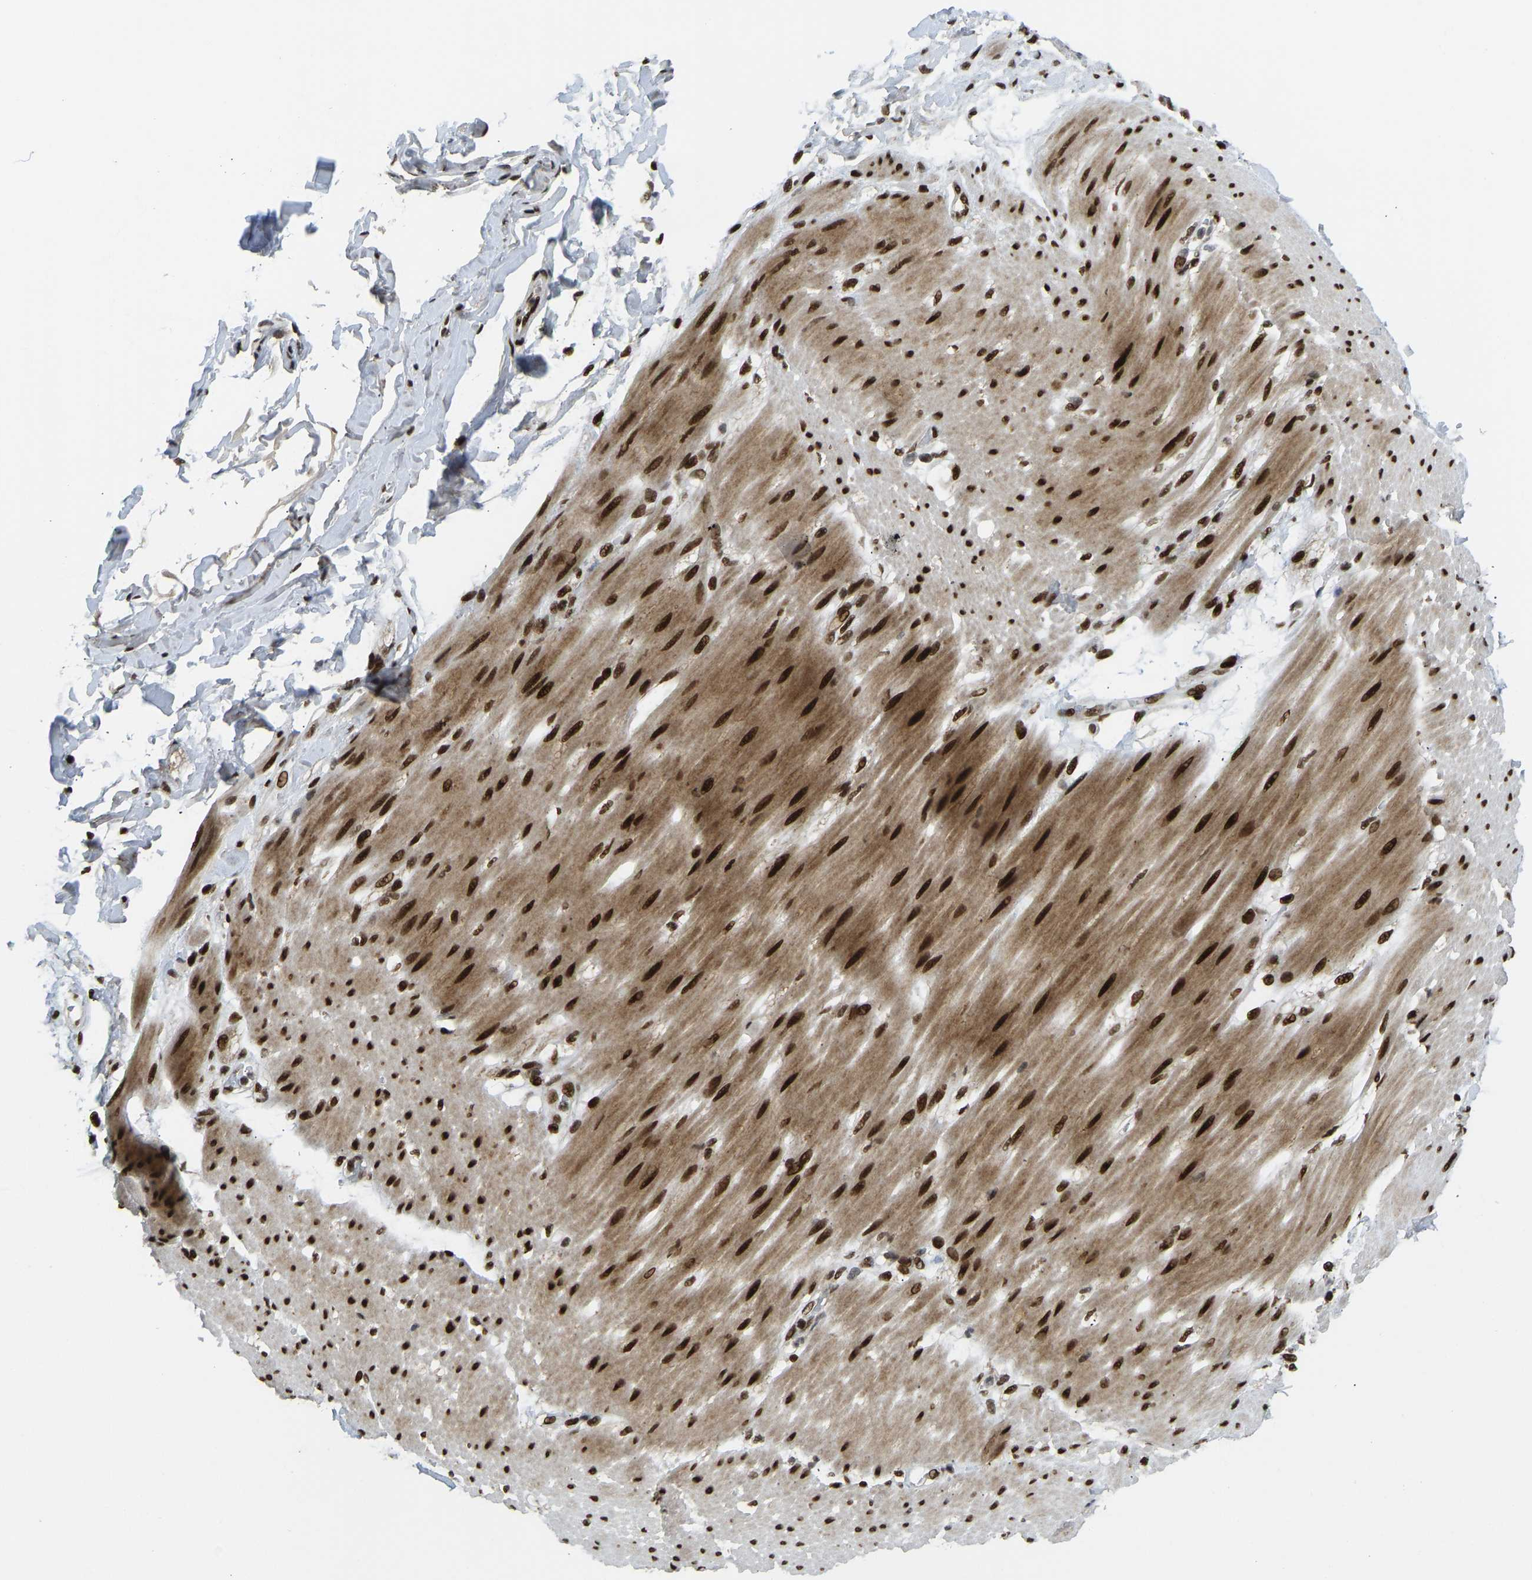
{"staining": {"intensity": "strong", "quantity": ">75%", "location": "nuclear"}, "tissue": "adipose tissue", "cell_type": "Adipocytes", "image_type": "normal", "snomed": [{"axis": "morphology", "description": "Normal tissue, NOS"}, {"axis": "morphology", "description": "Adenocarcinoma, NOS"}, {"axis": "topography", "description": "Duodenum"}, {"axis": "topography", "description": "Peripheral nerve tissue"}], "caption": "Protein expression by IHC exhibits strong nuclear staining in approximately >75% of adipocytes in unremarkable adipose tissue.", "gene": "FOXK1", "patient": {"sex": "female", "age": 60}}